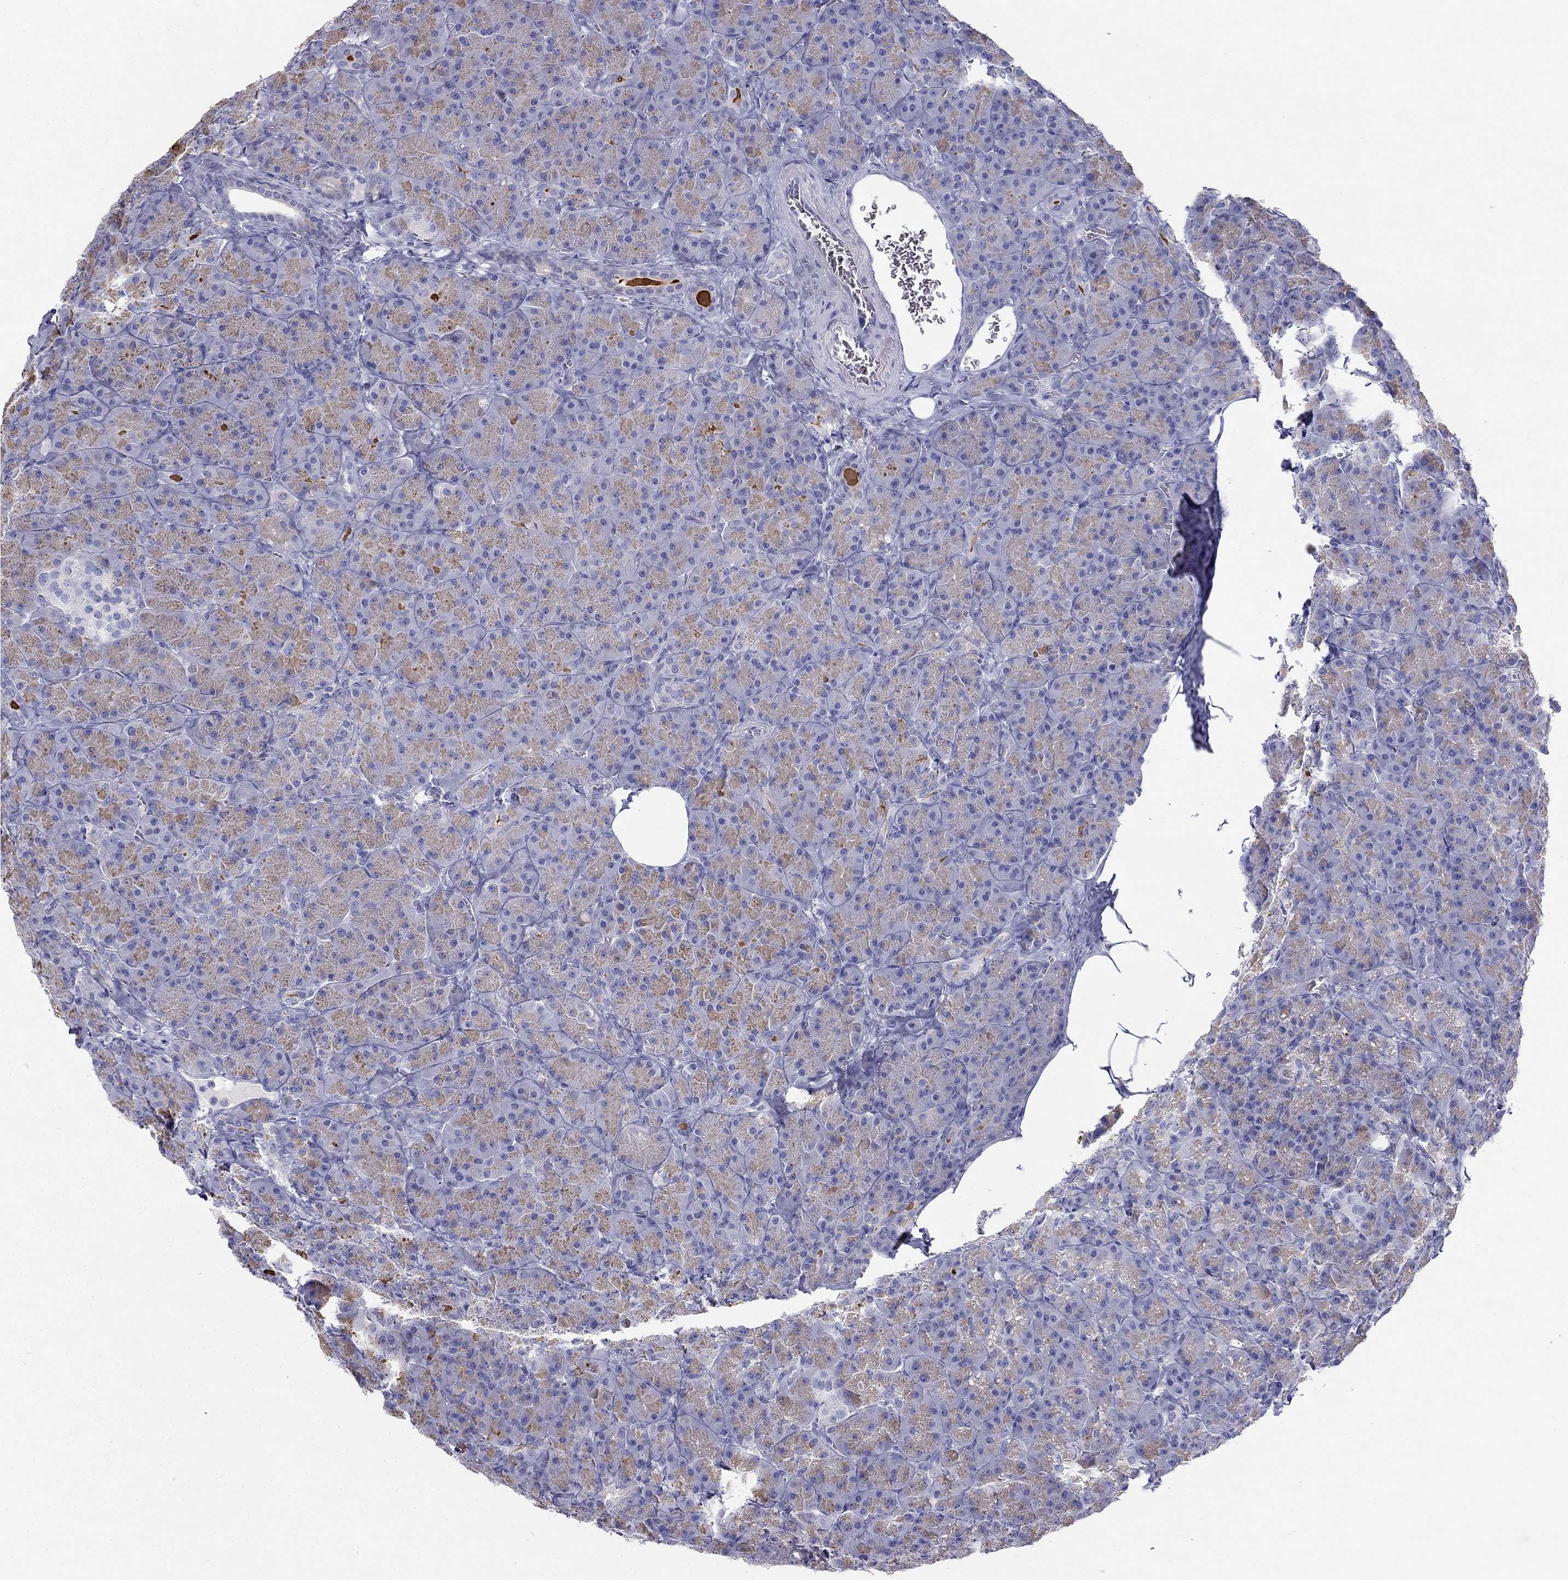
{"staining": {"intensity": "weak", "quantity": ">75%", "location": "cytoplasmic/membranous"}, "tissue": "pancreas", "cell_type": "Exocrine glandular cells", "image_type": "normal", "snomed": [{"axis": "morphology", "description": "Normal tissue, NOS"}, {"axis": "topography", "description": "Pancreas"}], "caption": "Protein expression analysis of unremarkable pancreas exhibits weak cytoplasmic/membranous expression in approximately >75% of exocrine glandular cells. (DAB (3,3'-diaminobenzidine) IHC with brightfield microscopy, high magnification).", "gene": "RFLNA", "patient": {"sex": "male", "age": 57}}